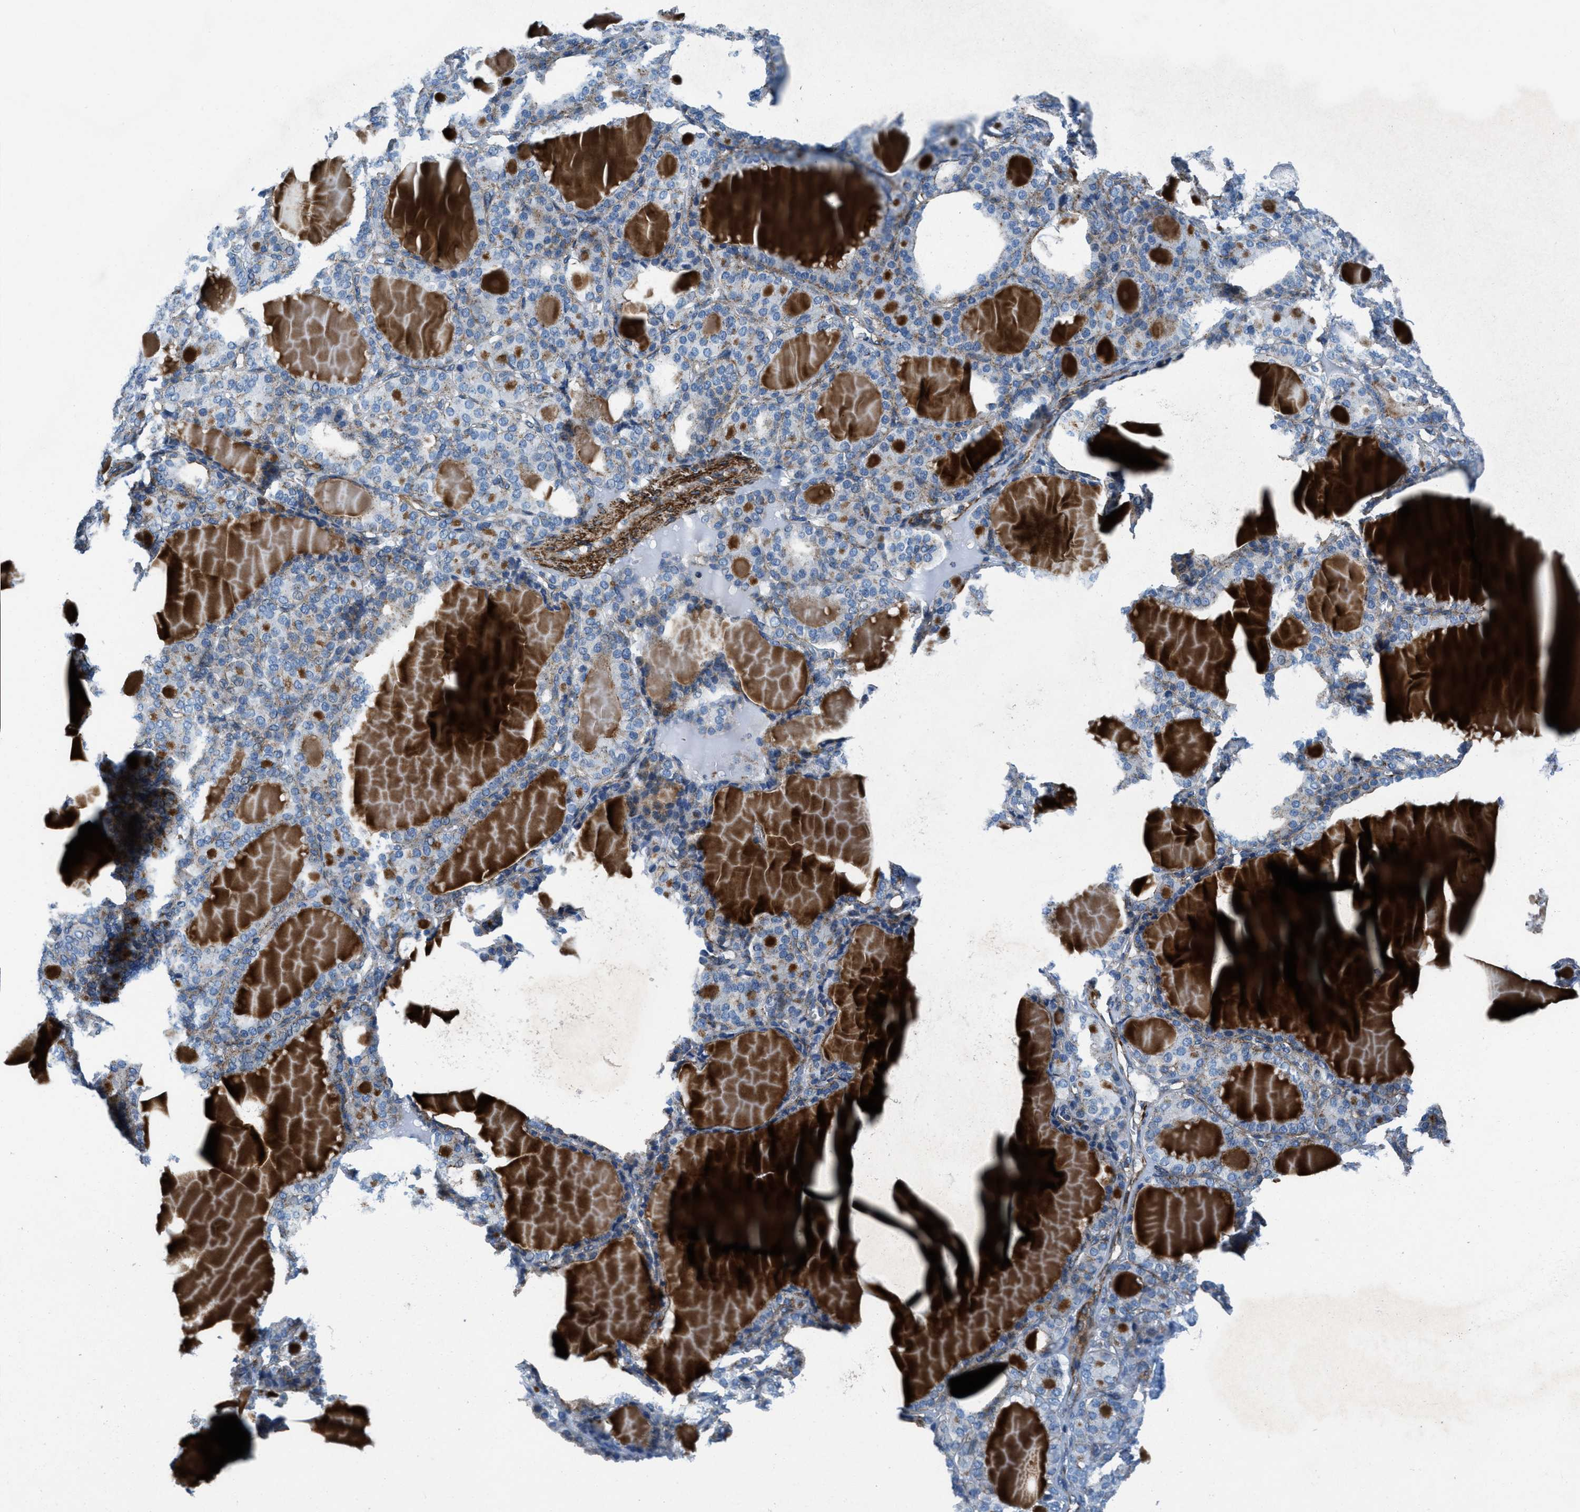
{"staining": {"intensity": "weak", "quantity": "25%-75%", "location": "cytoplasmic/membranous"}, "tissue": "thyroid gland", "cell_type": "Glandular cells", "image_type": "normal", "snomed": [{"axis": "morphology", "description": "Normal tissue, NOS"}, {"axis": "topography", "description": "Thyroid gland"}], "caption": "Protein expression analysis of benign thyroid gland shows weak cytoplasmic/membranous positivity in approximately 25%-75% of glandular cells.", "gene": "MFSD13A", "patient": {"sex": "female", "age": 28}}